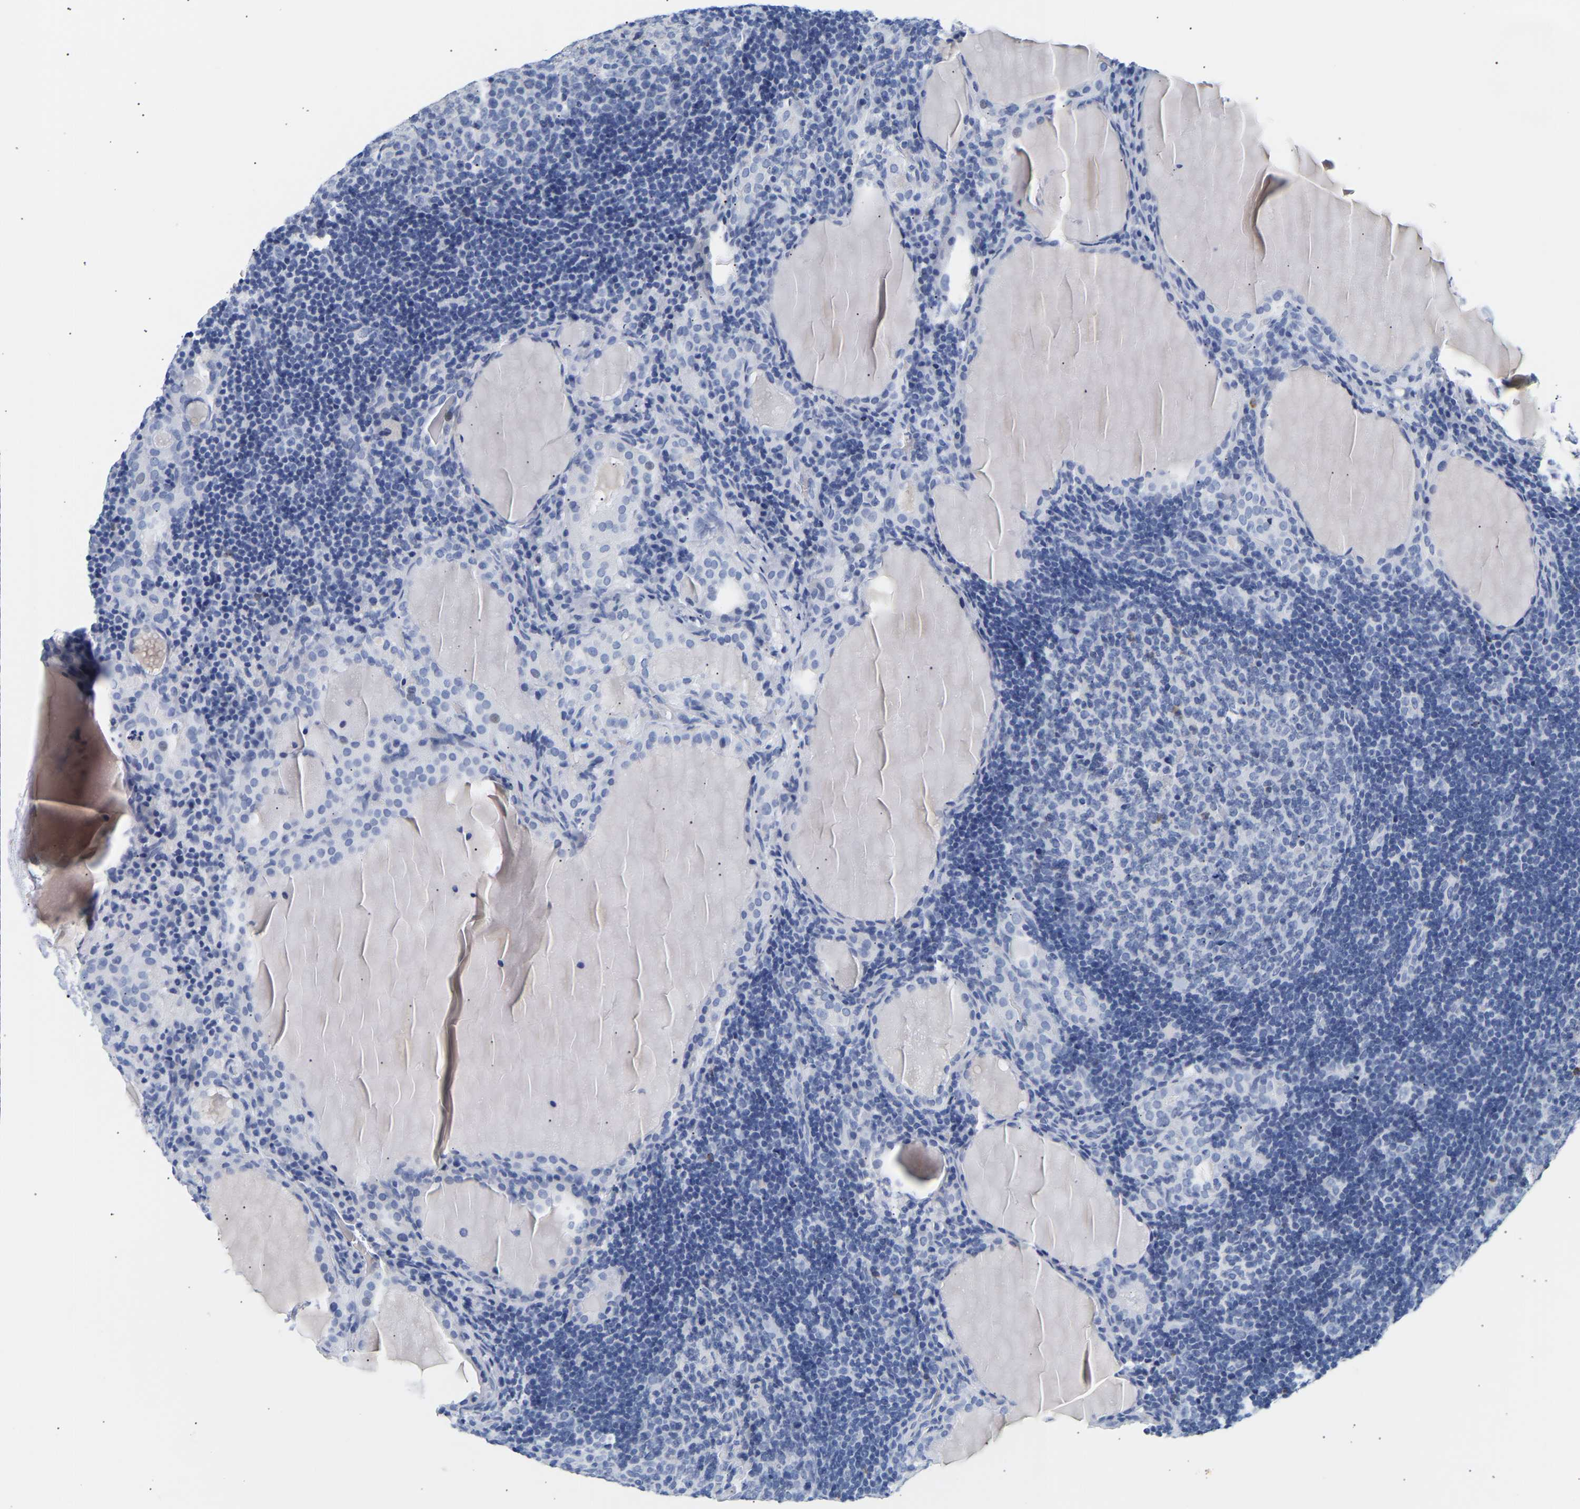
{"staining": {"intensity": "negative", "quantity": "none", "location": "none"}, "tissue": "thyroid cancer", "cell_type": "Tumor cells", "image_type": "cancer", "snomed": [{"axis": "morphology", "description": "Papillary adenocarcinoma, NOS"}, {"axis": "topography", "description": "Thyroid gland"}], "caption": "Immunohistochemical staining of thyroid papillary adenocarcinoma reveals no significant staining in tumor cells.", "gene": "SPINK2", "patient": {"sex": "female", "age": 42}}